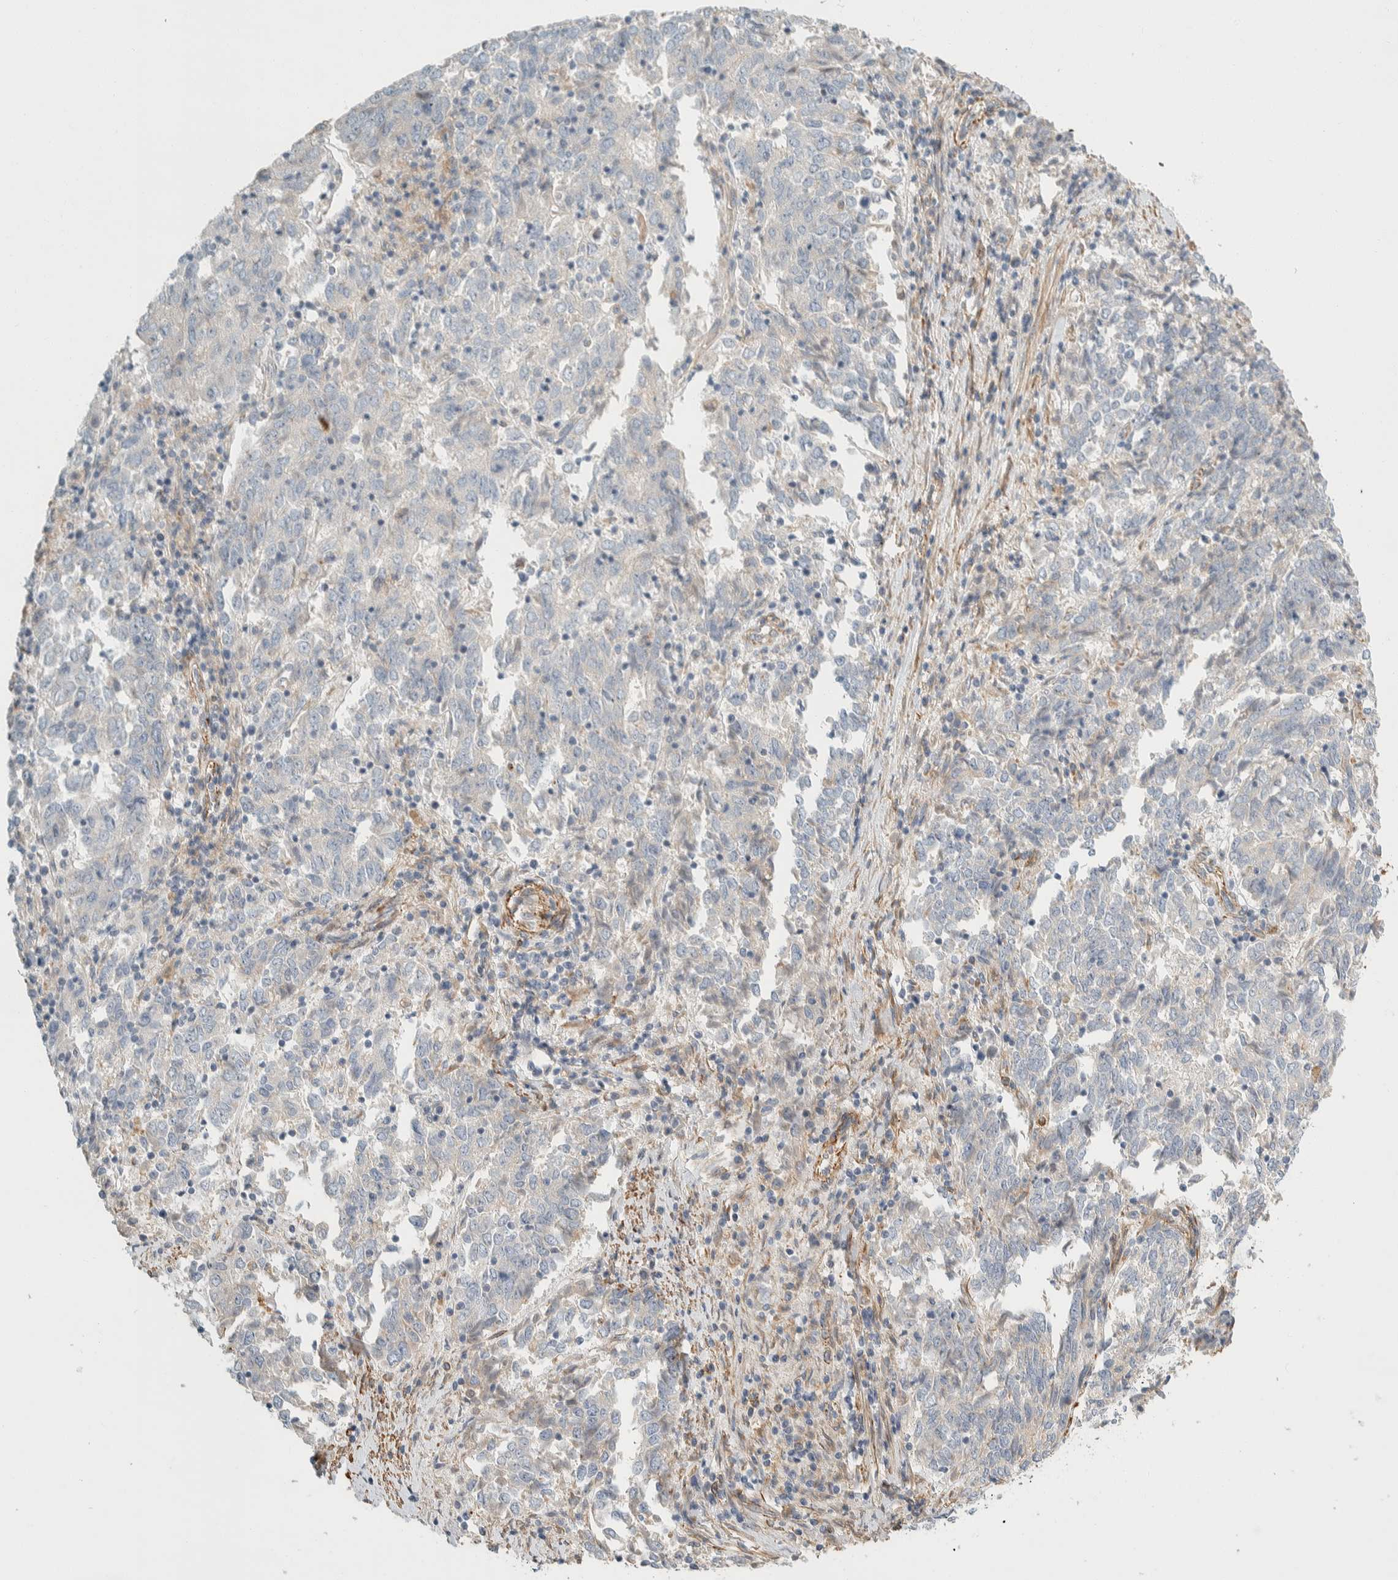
{"staining": {"intensity": "negative", "quantity": "none", "location": "none"}, "tissue": "endometrial cancer", "cell_type": "Tumor cells", "image_type": "cancer", "snomed": [{"axis": "morphology", "description": "Adenocarcinoma, NOS"}, {"axis": "topography", "description": "Endometrium"}], "caption": "A micrograph of endometrial cancer stained for a protein displays no brown staining in tumor cells. (Stains: DAB immunohistochemistry (IHC) with hematoxylin counter stain, Microscopy: brightfield microscopy at high magnification).", "gene": "CDR2", "patient": {"sex": "female", "age": 80}}